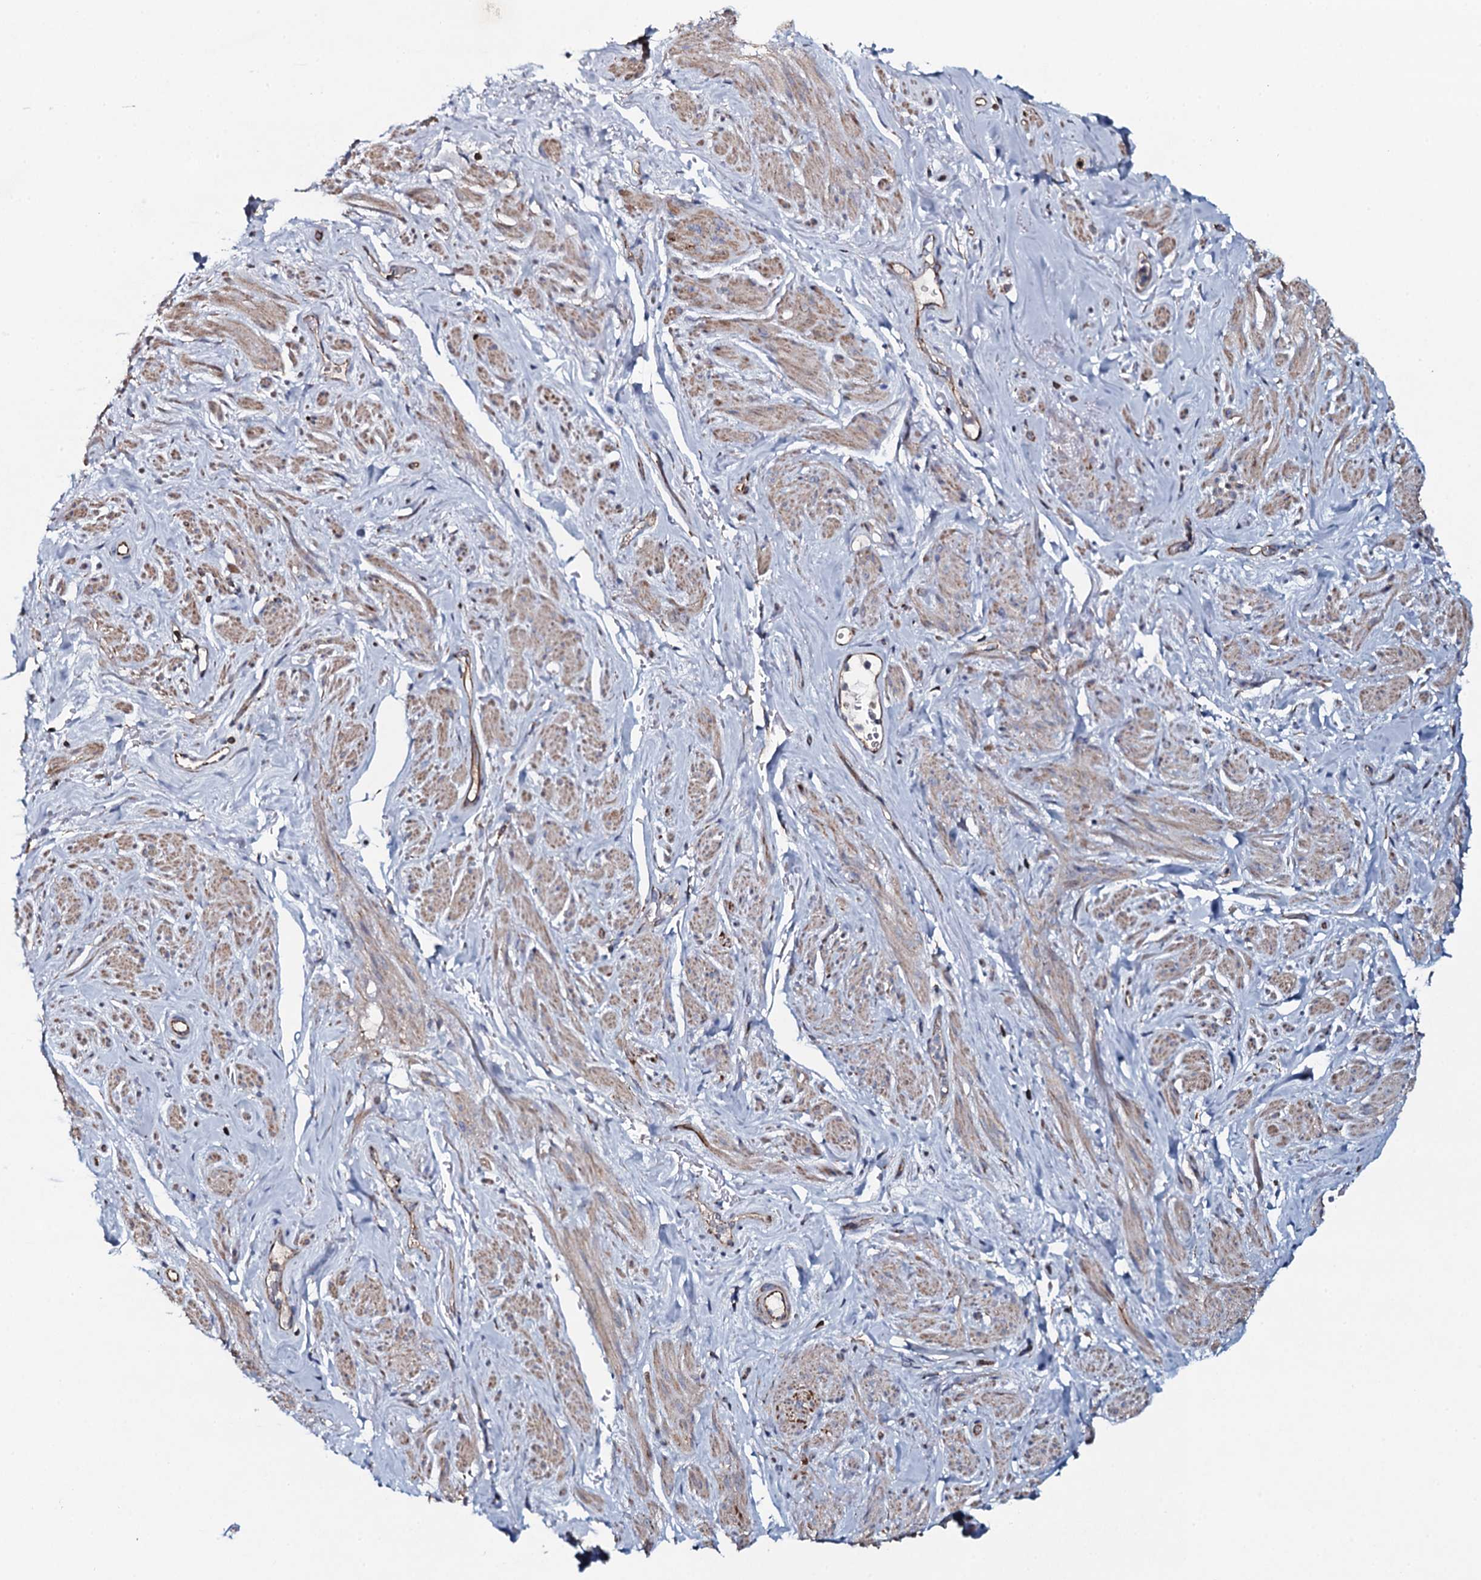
{"staining": {"intensity": "moderate", "quantity": "25%-75%", "location": "cytoplasmic/membranous"}, "tissue": "smooth muscle", "cell_type": "Smooth muscle cells", "image_type": "normal", "snomed": [{"axis": "morphology", "description": "Normal tissue, NOS"}, {"axis": "topography", "description": "Smooth muscle"}, {"axis": "topography", "description": "Peripheral nerve tissue"}], "caption": "Smooth muscle cells demonstrate medium levels of moderate cytoplasmic/membranous positivity in approximately 25%-75% of cells in unremarkable smooth muscle.", "gene": "EVC2", "patient": {"sex": "male", "age": 69}}